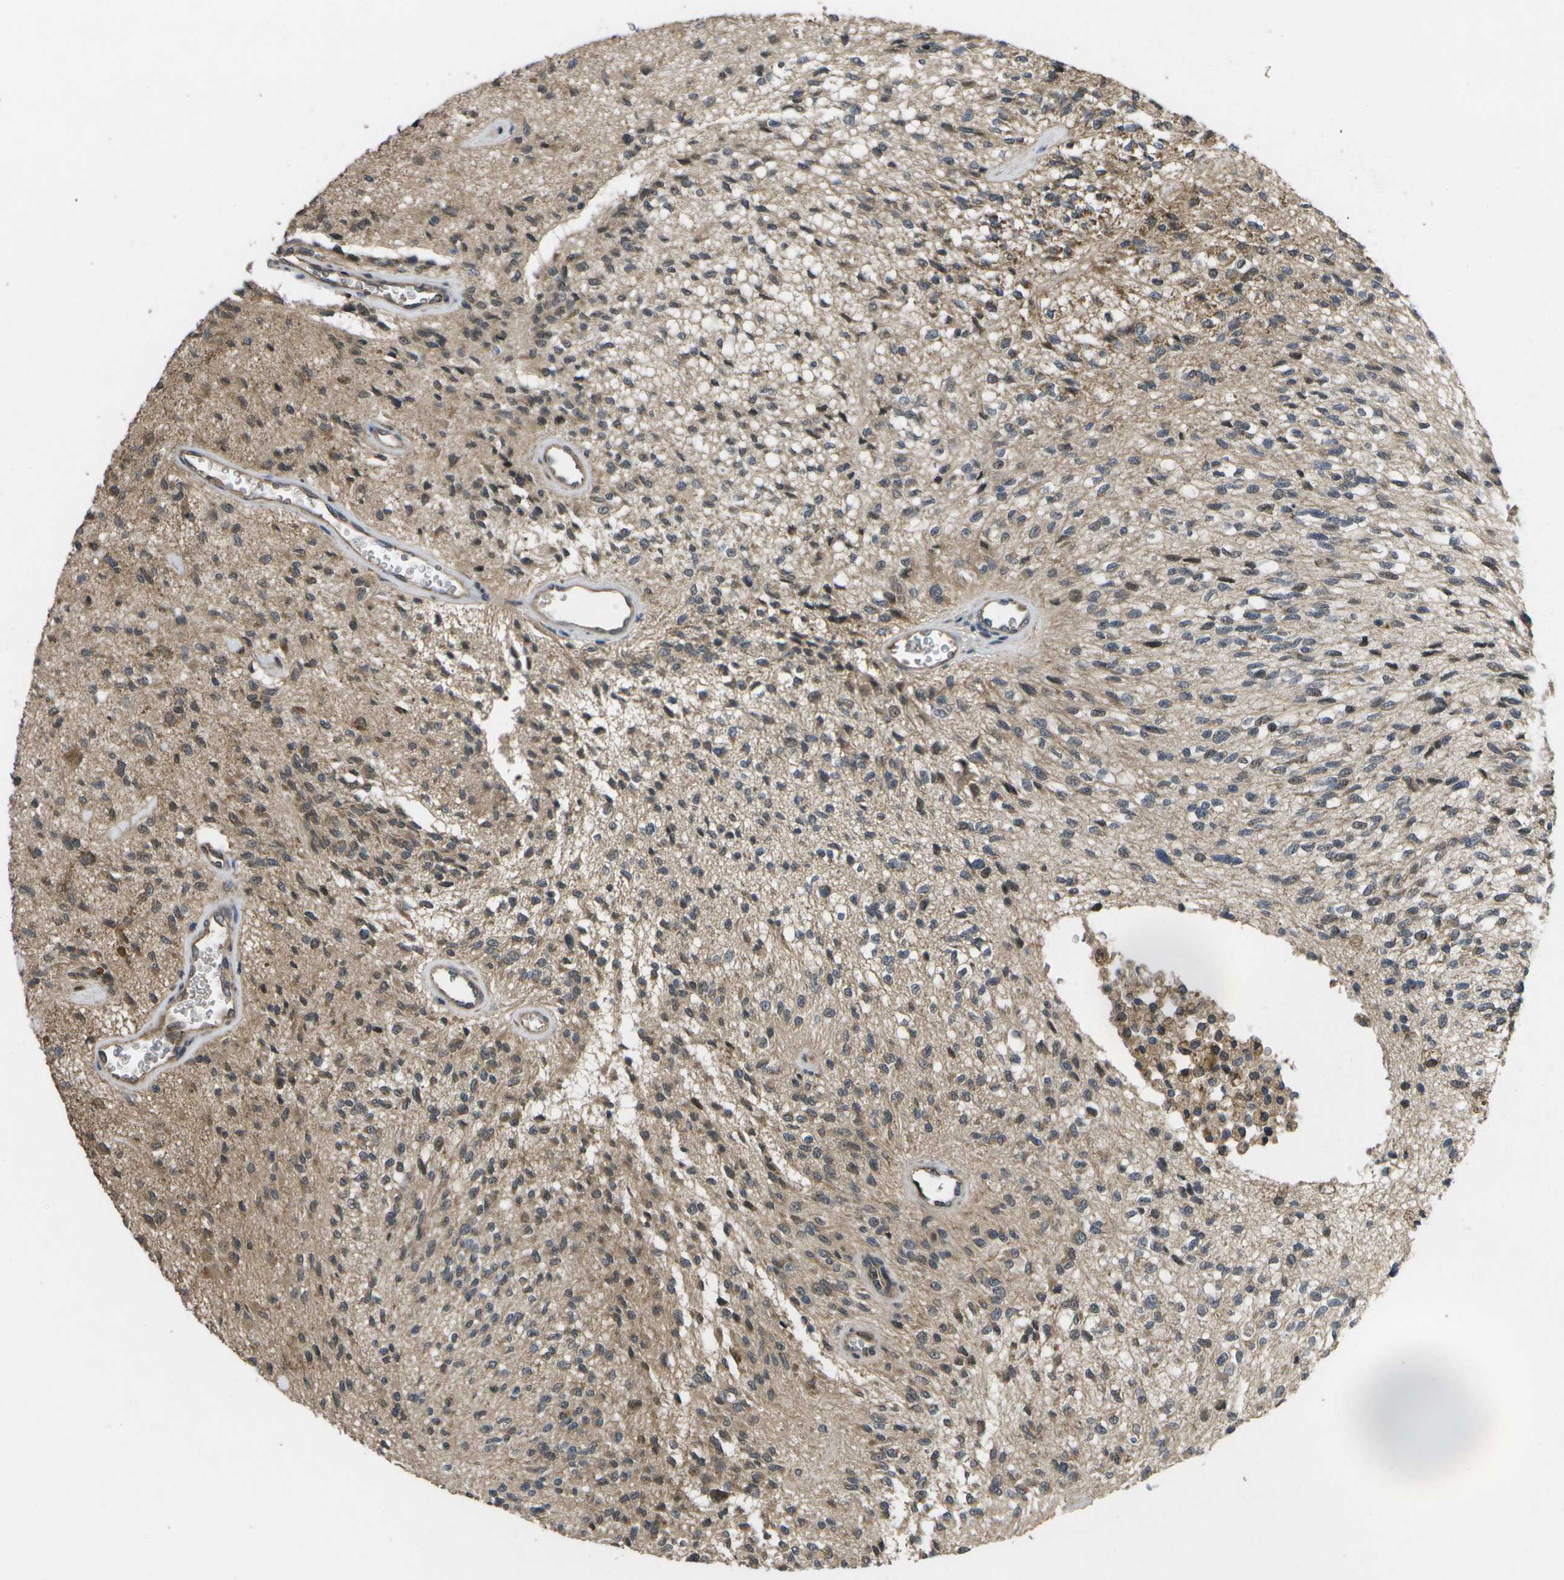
{"staining": {"intensity": "weak", "quantity": "<25%", "location": "cytoplasmic/membranous"}, "tissue": "glioma", "cell_type": "Tumor cells", "image_type": "cancer", "snomed": [{"axis": "morphology", "description": "Normal tissue, NOS"}, {"axis": "morphology", "description": "Glioma, malignant, High grade"}, {"axis": "topography", "description": "Cerebral cortex"}], "caption": "A high-resolution micrograph shows immunohistochemistry staining of malignant high-grade glioma, which displays no significant staining in tumor cells.", "gene": "ALAS1", "patient": {"sex": "male", "age": 77}}